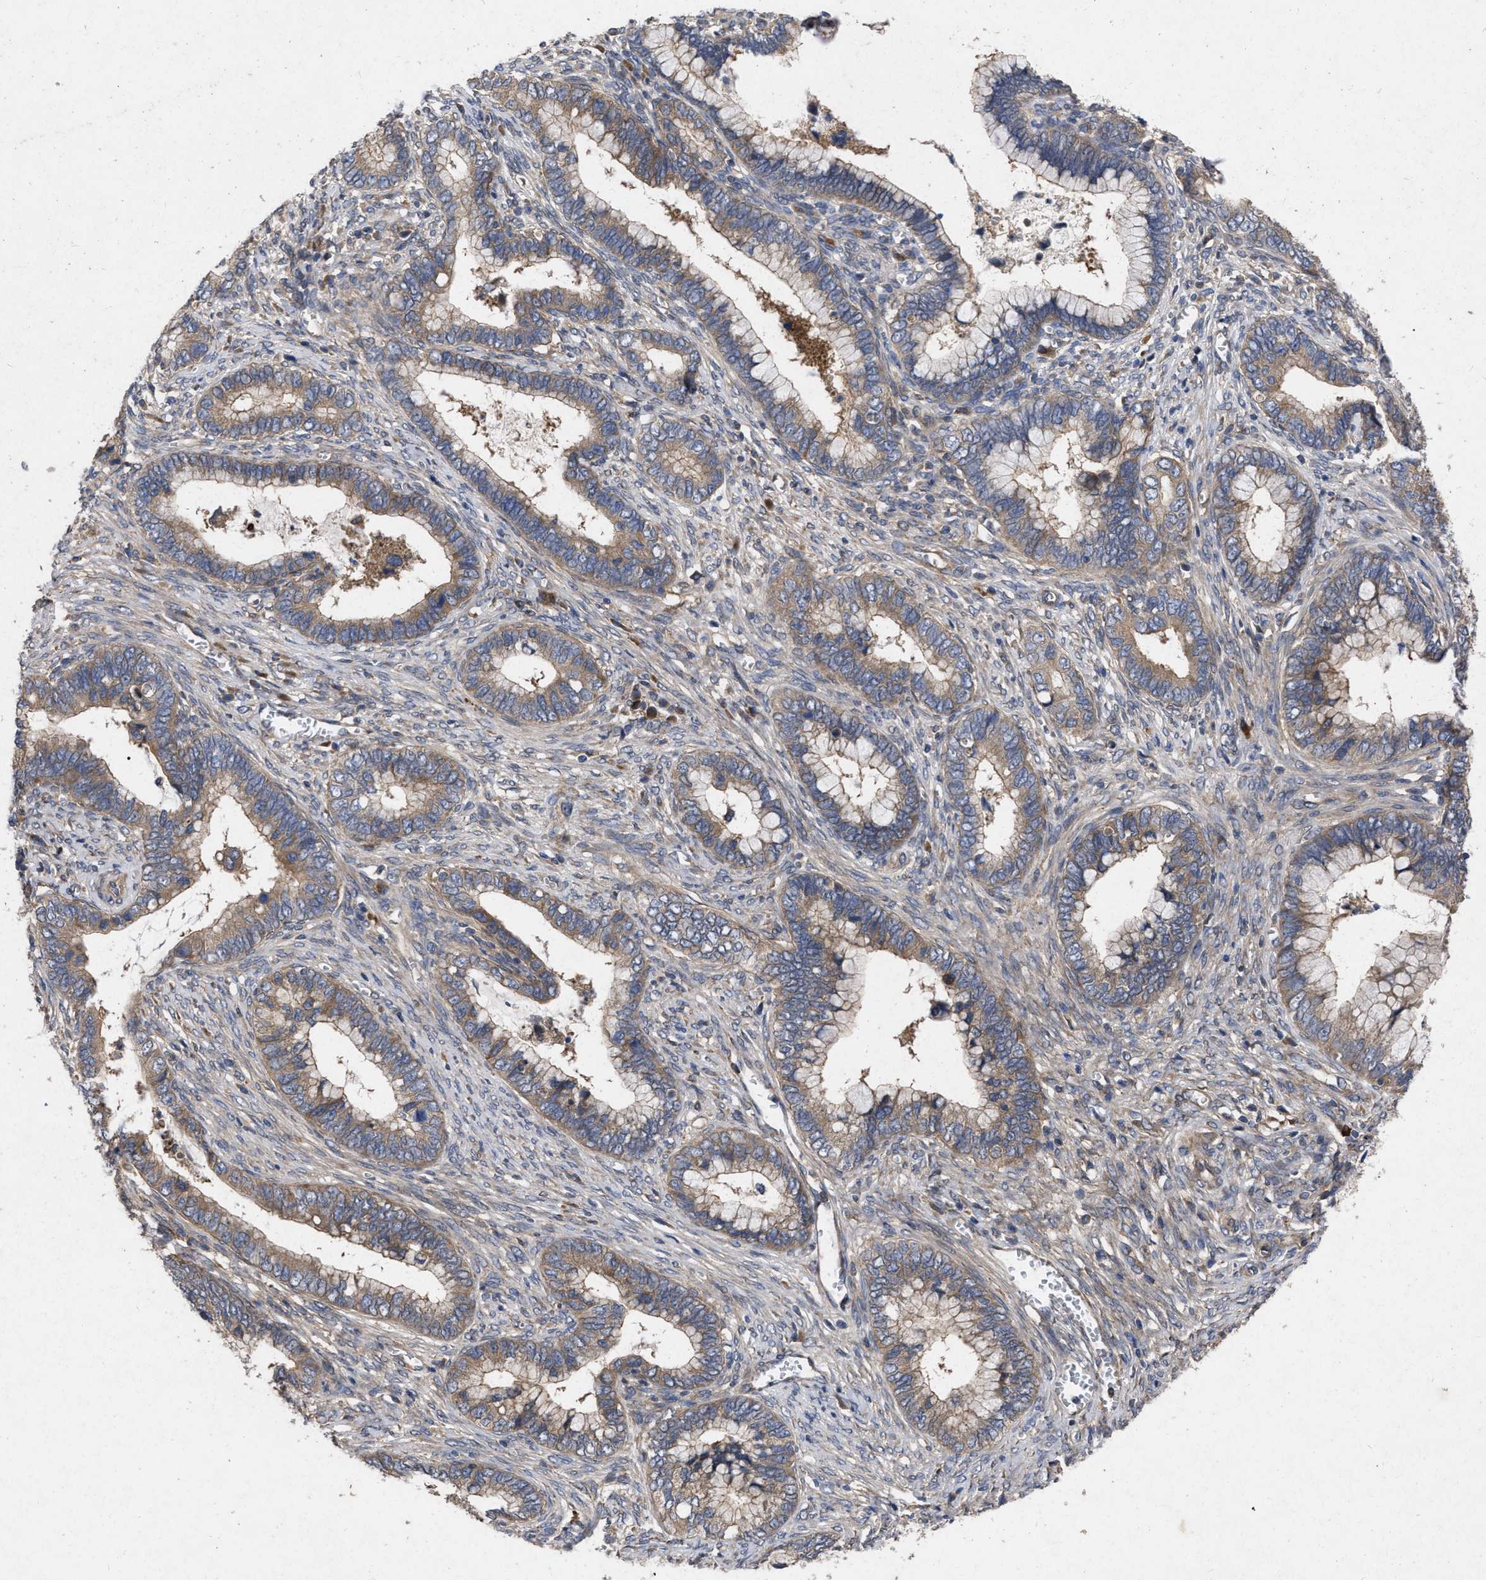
{"staining": {"intensity": "moderate", "quantity": ">75%", "location": "cytoplasmic/membranous"}, "tissue": "cervical cancer", "cell_type": "Tumor cells", "image_type": "cancer", "snomed": [{"axis": "morphology", "description": "Adenocarcinoma, NOS"}, {"axis": "topography", "description": "Cervix"}], "caption": "Immunohistochemistry image of cervical cancer (adenocarcinoma) stained for a protein (brown), which displays medium levels of moderate cytoplasmic/membranous staining in approximately >75% of tumor cells.", "gene": "CDKN2C", "patient": {"sex": "female", "age": 44}}